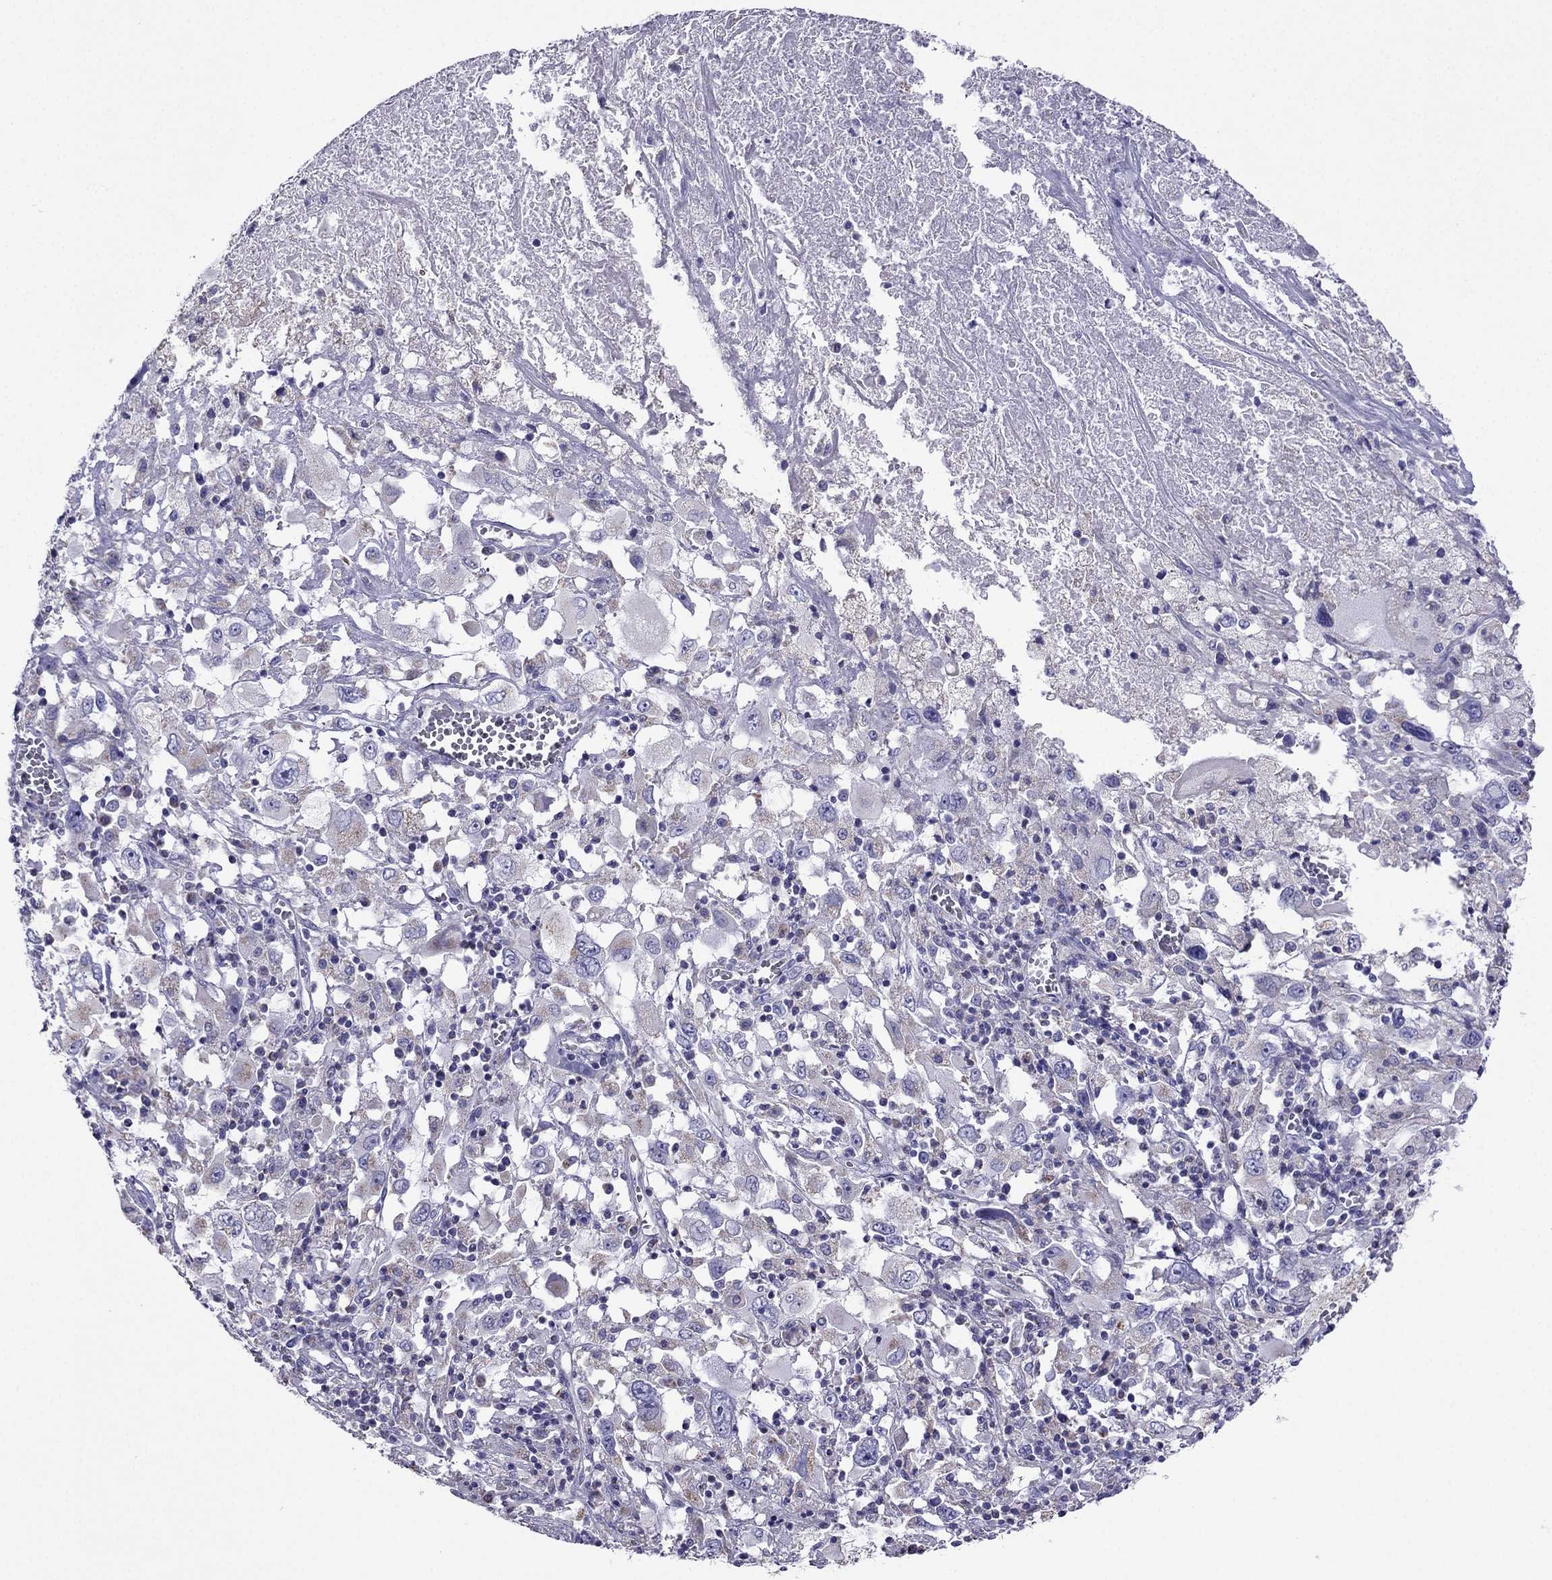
{"staining": {"intensity": "weak", "quantity": "25%-75%", "location": "cytoplasmic/membranous"}, "tissue": "melanoma", "cell_type": "Tumor cells", "image_type": "cancer", "snomed": [{"axis": "morphology", "description": "Malignant melanoma, Metastatic site"}, {"axis": "topography", "description": "Soft tissue"}], "caption": "DAB (3,3'-diaminobenzidine) immunohistochemical staining of human melanoma exhibits weak cytoplasmic/membranous protein staining in about 25%-75% of tumor cells.", "gene": "DSC1", "patient": {"sex": "male", "age": 50}}